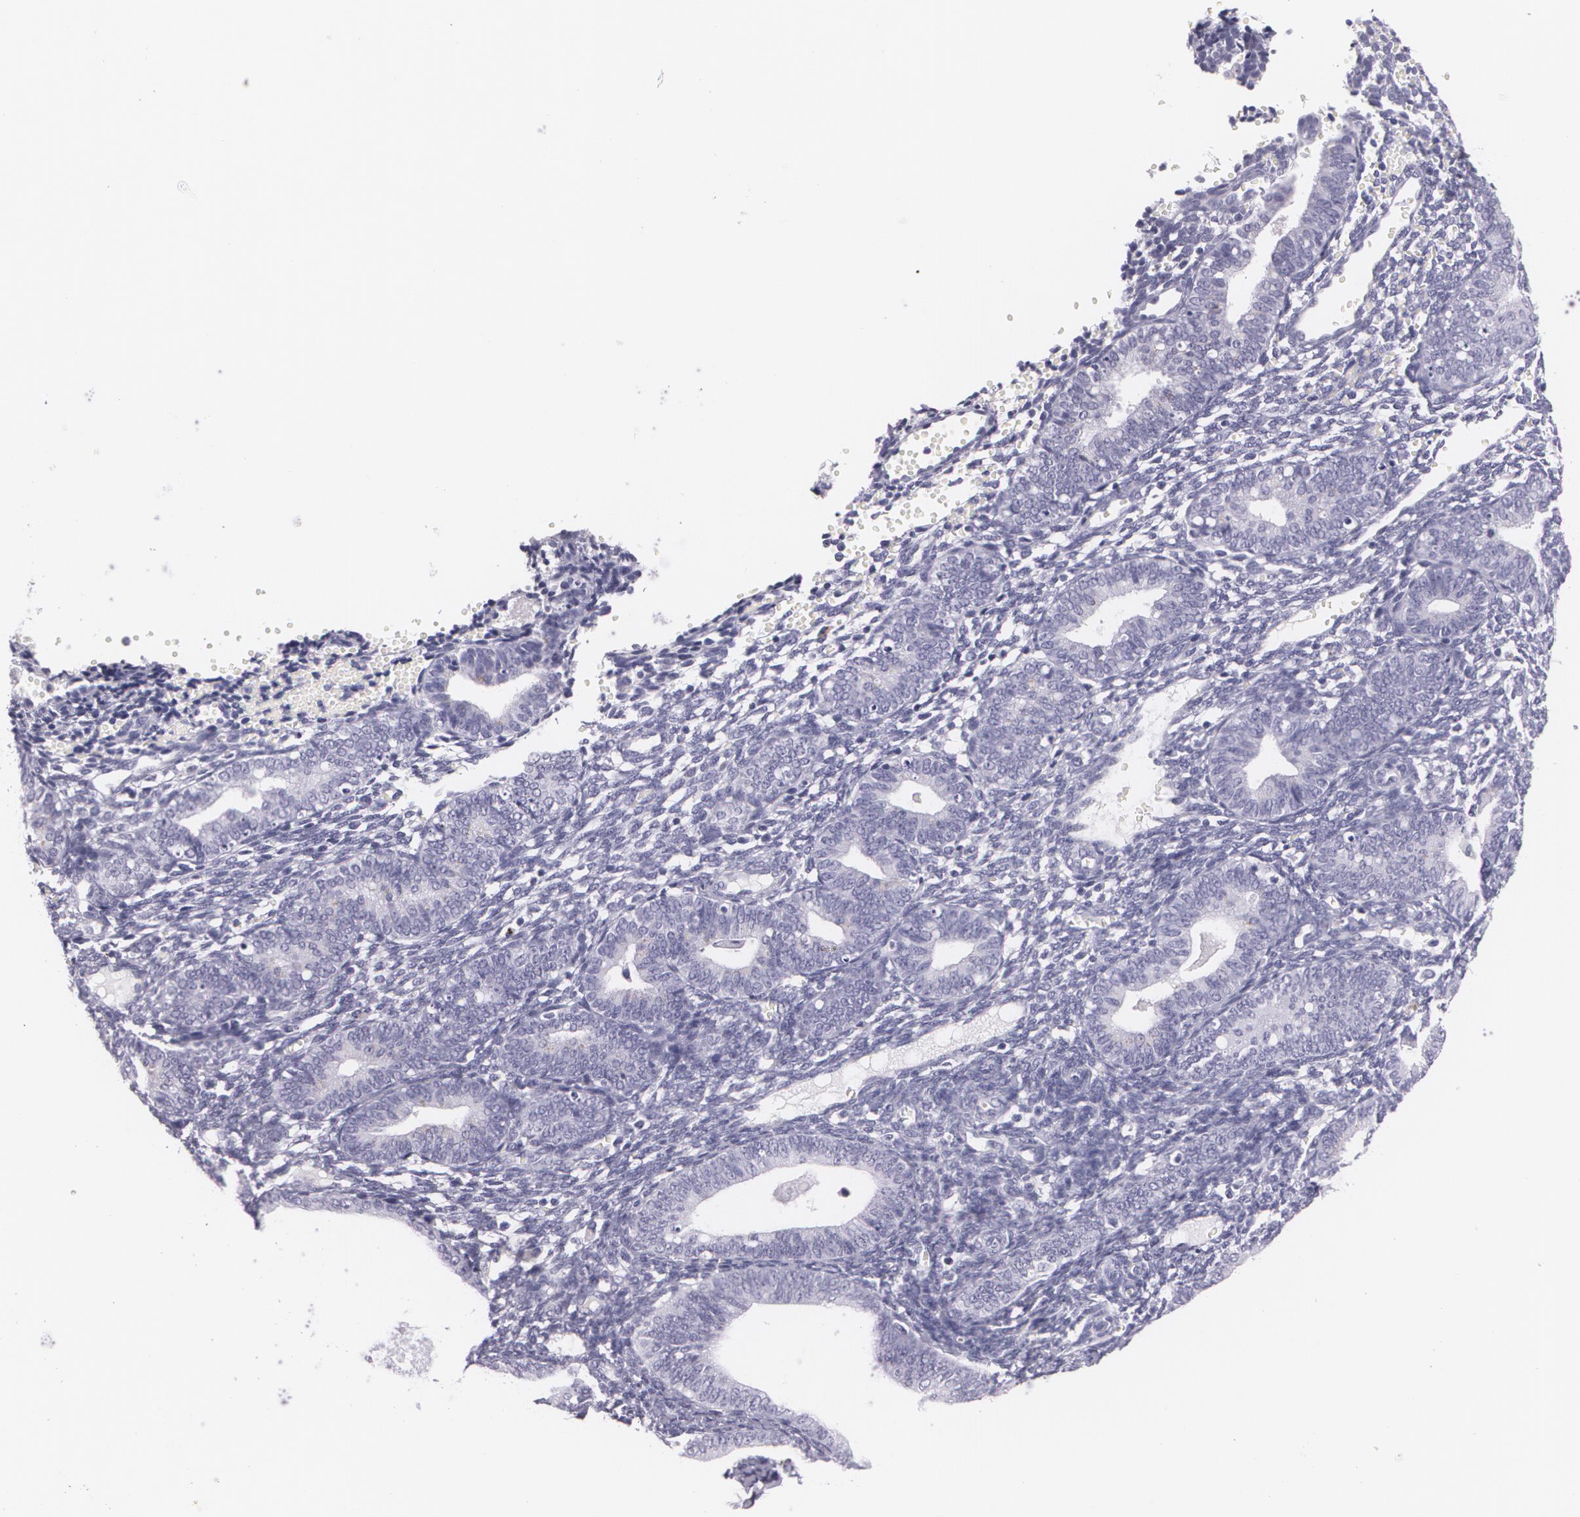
{"staining": {"intensity": "negative", "quantity": "none", "location": "none"}, "tissue": "endometrium", "cell_type": "Cells in endometrial stroma", "image_type": "normal", "snomed": [{"axis": "morphology", "description": "Normal tissue, NOS"}, {"axis": "topography", "description": "Endometrium"}], "caption": "This is an immunohistochemistry image of normal human endometrium. There is no staining in cells in endometrial stroma.", "gene": "DLG4", "patient": {"sex": "female", "age": 61}}